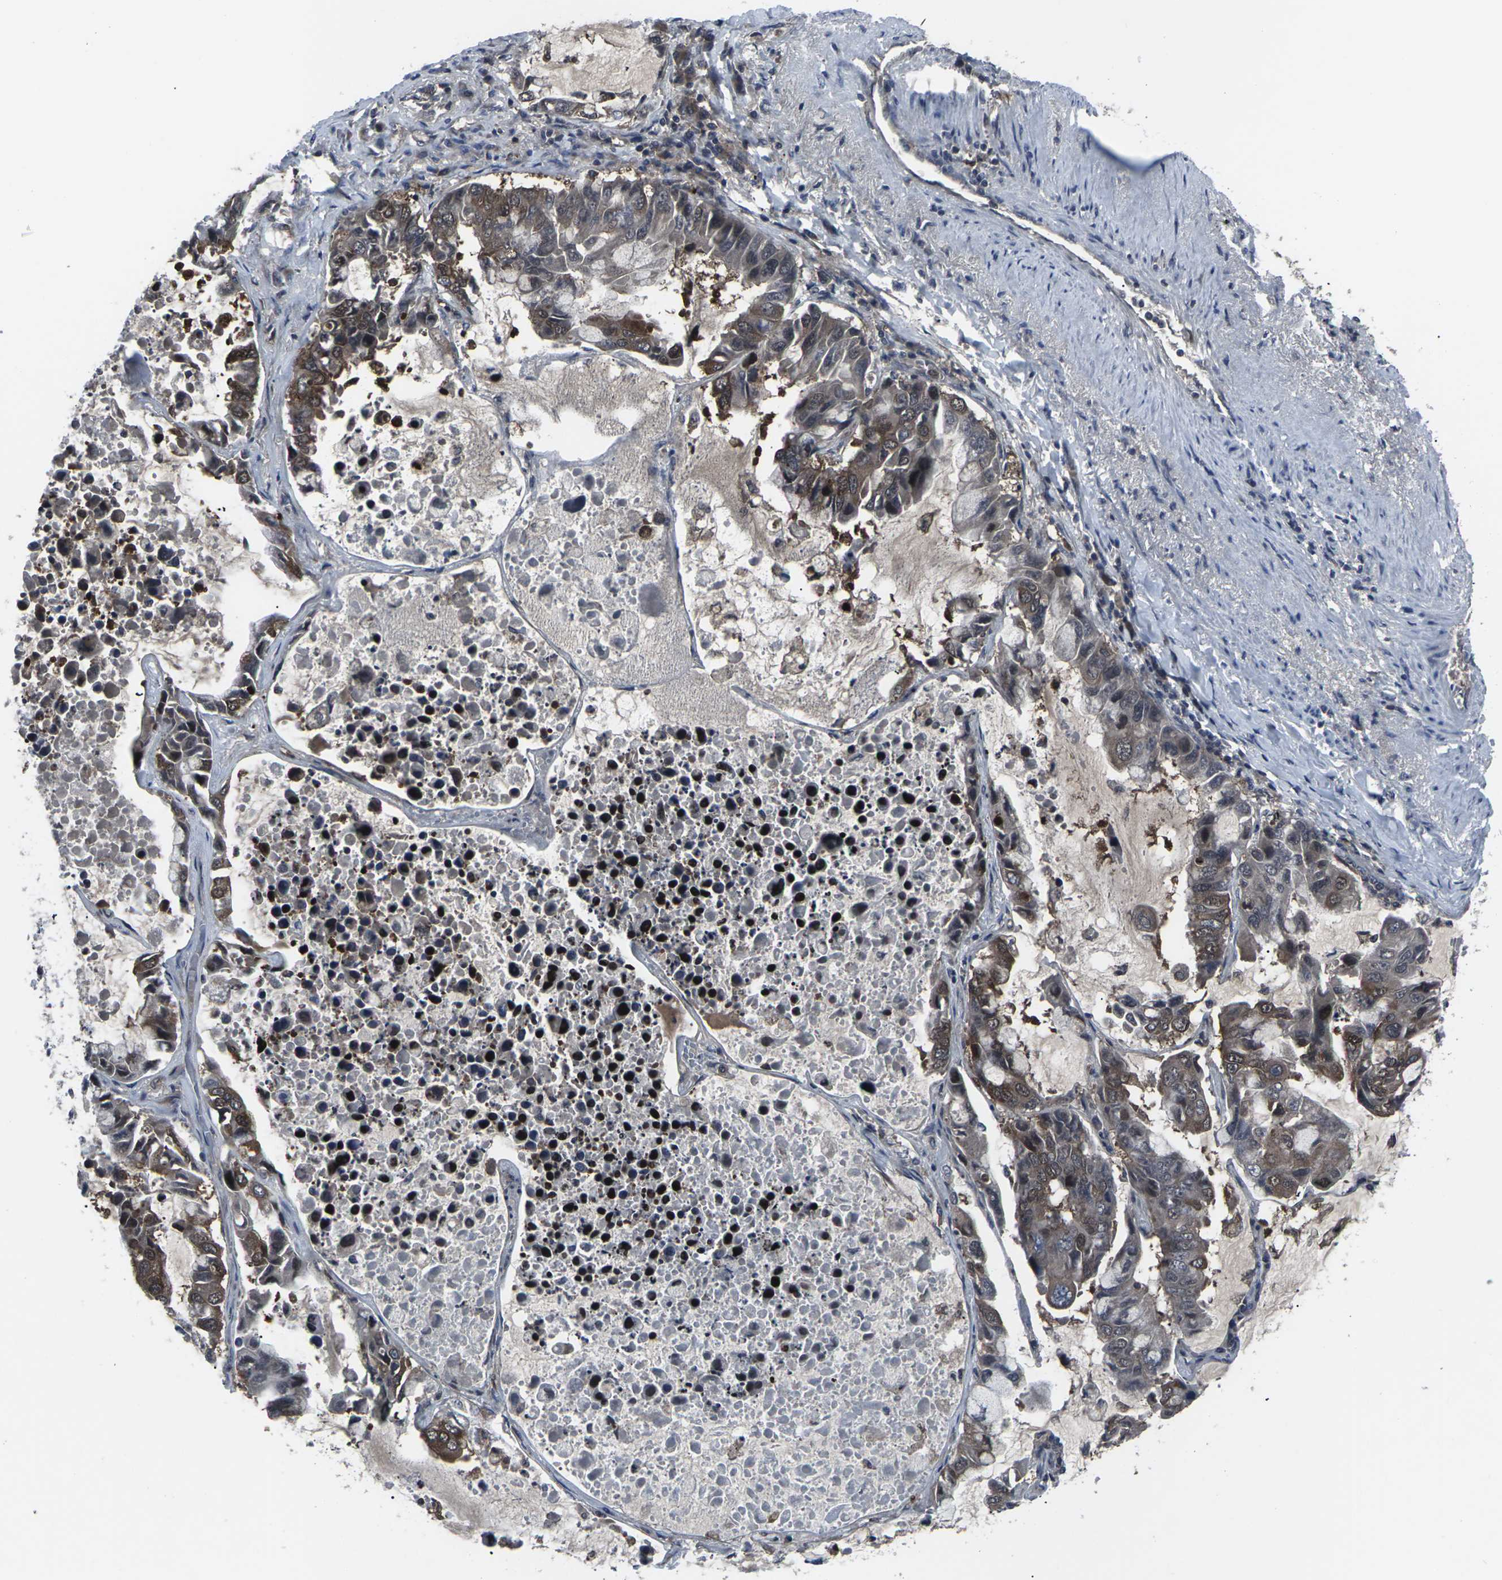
{"staining": {"intensity": "moderate", "quantity": "25%-75%", "location": "cytoplasmic/membranous"}, "tissue": "lung cancer", "cell_type": "Tumor cells", "image_type": "cancer", "snomed": [{"axis": "morphology", "description": "Adenocarcinoma, NOS"}, {"axis": "topography", "description": "Lung"}], "caption": "Protein staining of adenocarcinoma (lung) tissue demonstrates moderate cytoplasmic/membranous expression in about 25%-75% of tumor cells.", "gene": "HPRT1", "patient": {"sex": "male", "age": 64}}